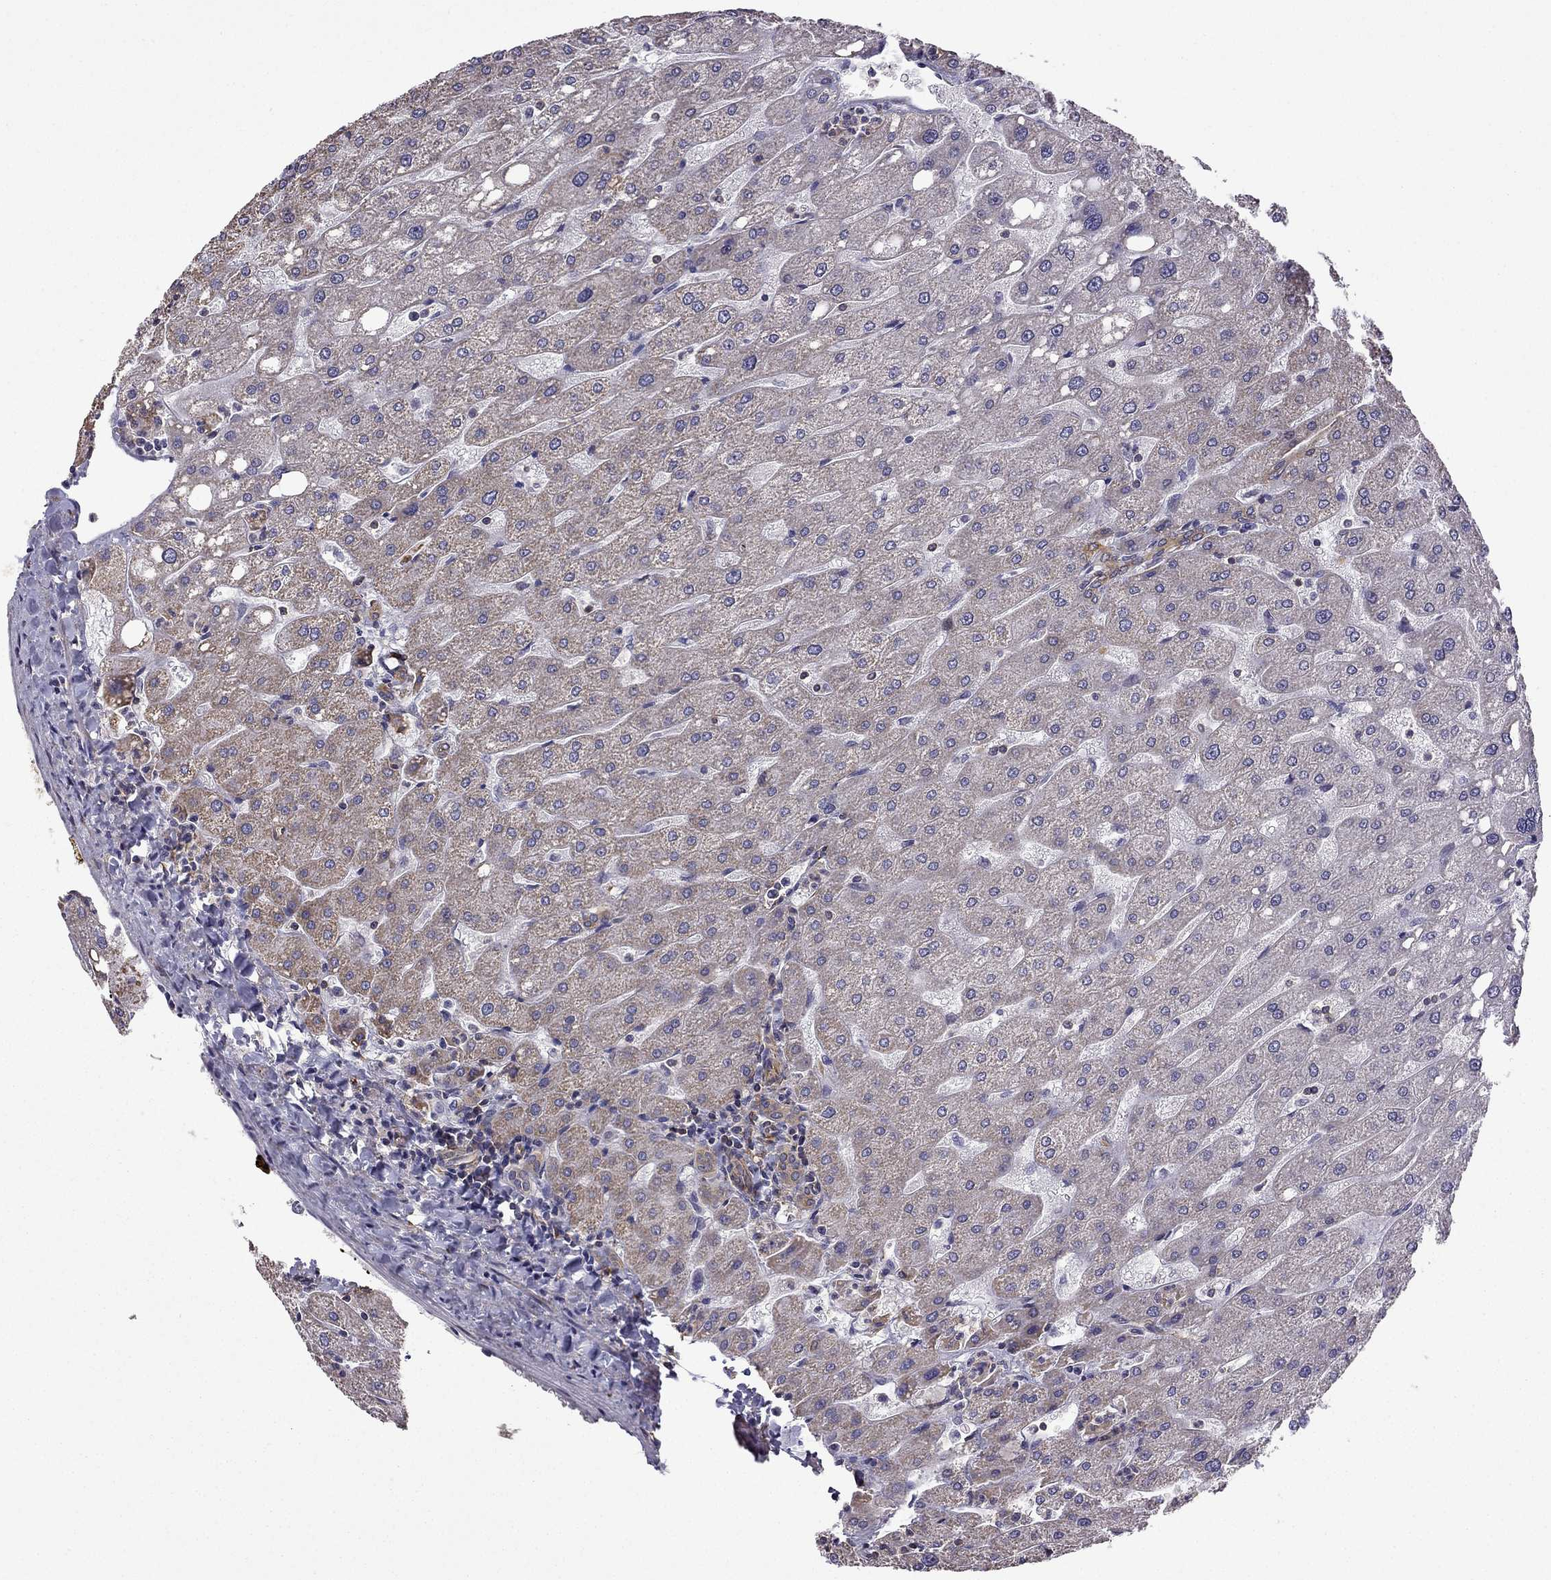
{"staining": {"intensity": "moderate", "quantity": ">75%", "location": "cytoplasmic/membranous"}, "tissue": "liver", "cell_type": "Cholangiocytes", "image_type": "normal", "snomed": [{"axis": "morphology", "description": "Normal tissue, NOS"}, {"axis": "topography", "description": "Liver"}], "caption": "This image displays immunohistochemistry (IHC) staining of normal liver, with medium moderate cytoplasmic/membranous positivity in about >75% of cholangiocytes.", "gene": "MAP4", "patient": {"sex": "male", "age": 67}}